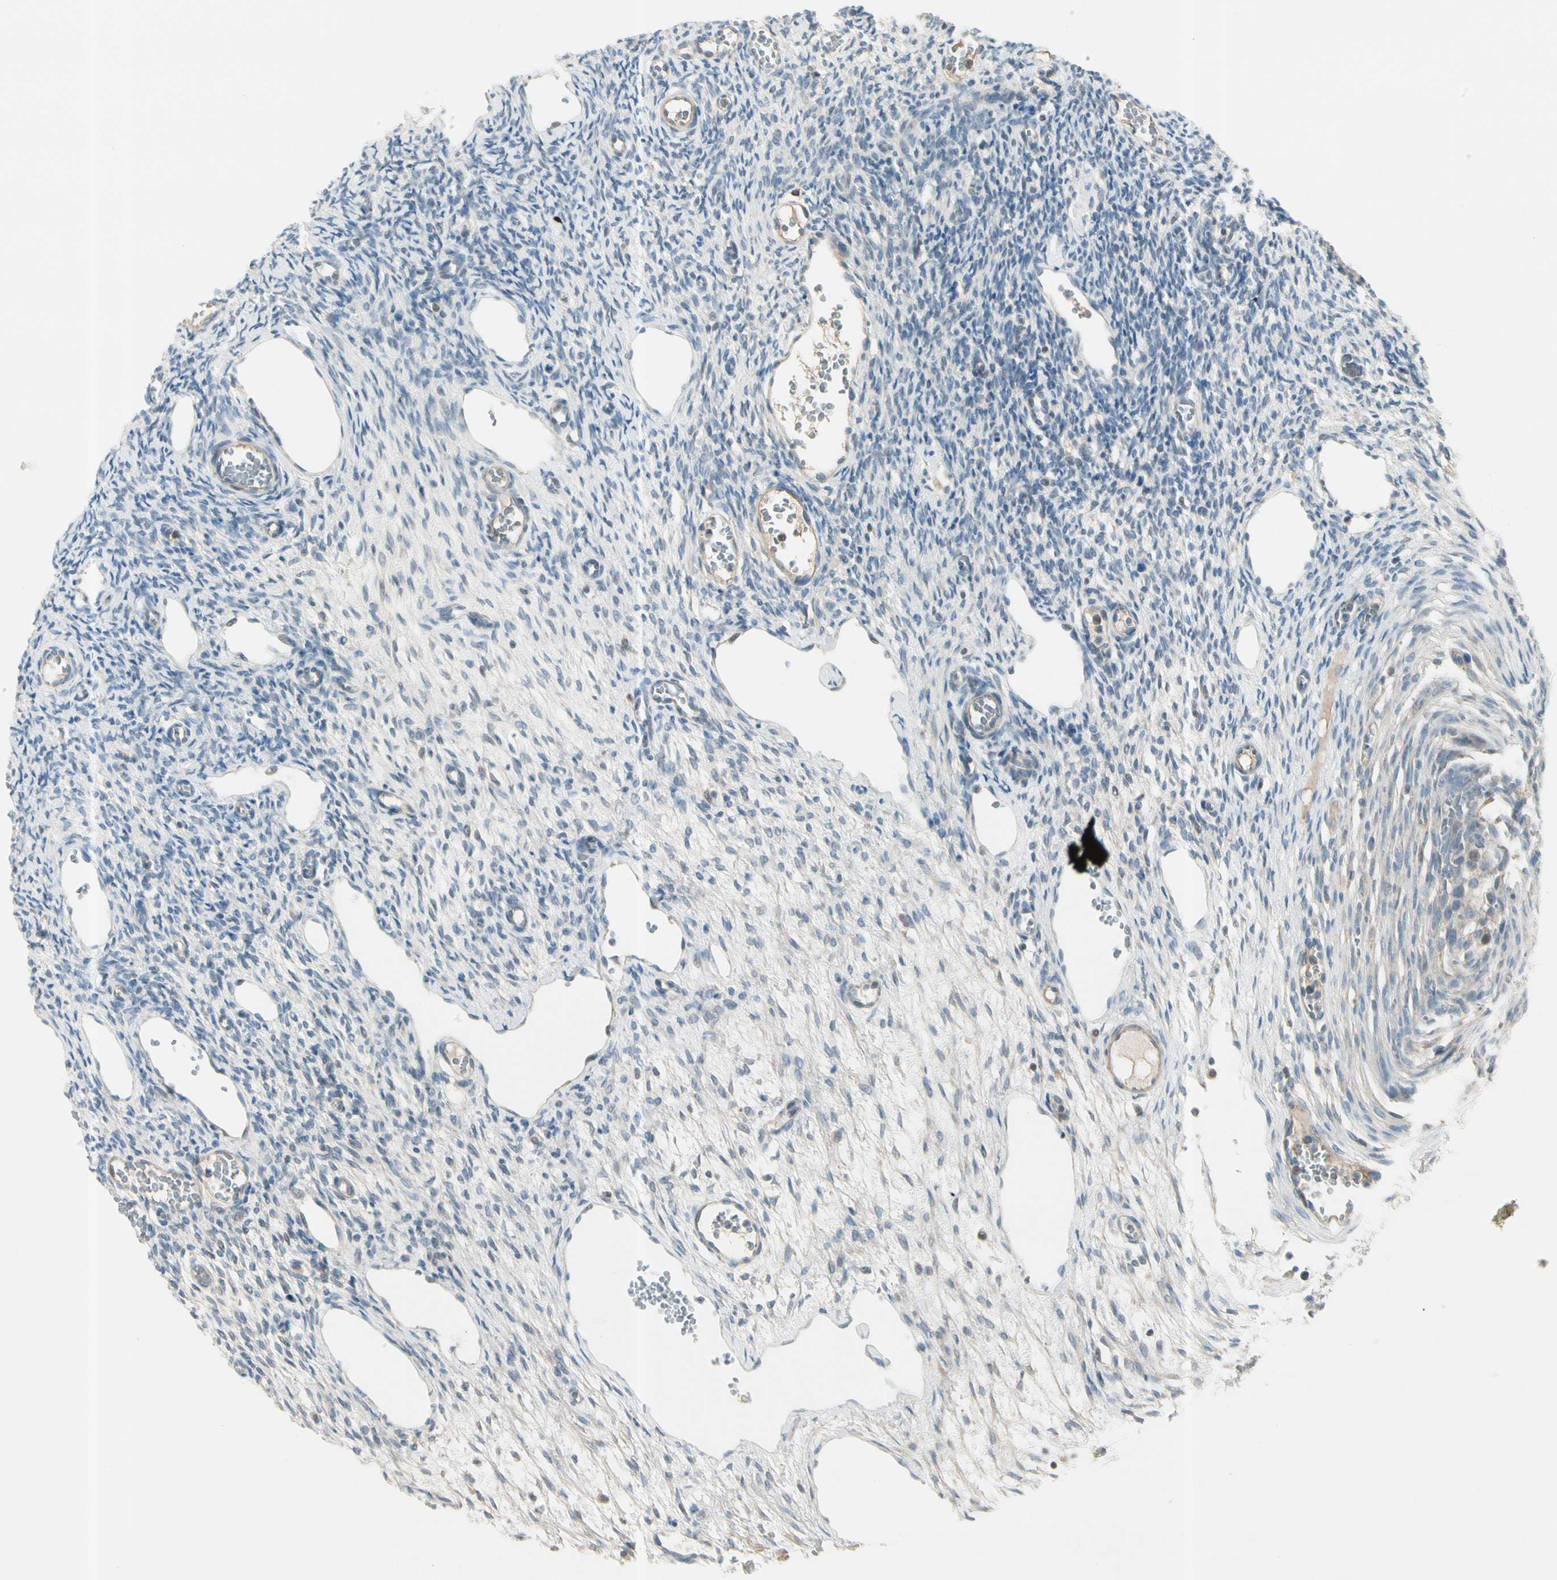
{"staining": {"intensity": "negative", "quantity": "none", "location": "none"}, "tissue": "ovary", "cell_type": "Ovarian stroma cells", "image_type": "normal", "snomed": [{"axis": "morphology", "description": "Normal tissue, NOS"}, {"axis": "topography", "description": "Ovary"}], "caption": "Immunohistochemical staining of unremarkable ovary exhibits no significant positivity in ovarian stroma cells. Nuclei are stained in blue.", "gene": "CYP2E1", "patient": {"sex": "female", "age": 33}}